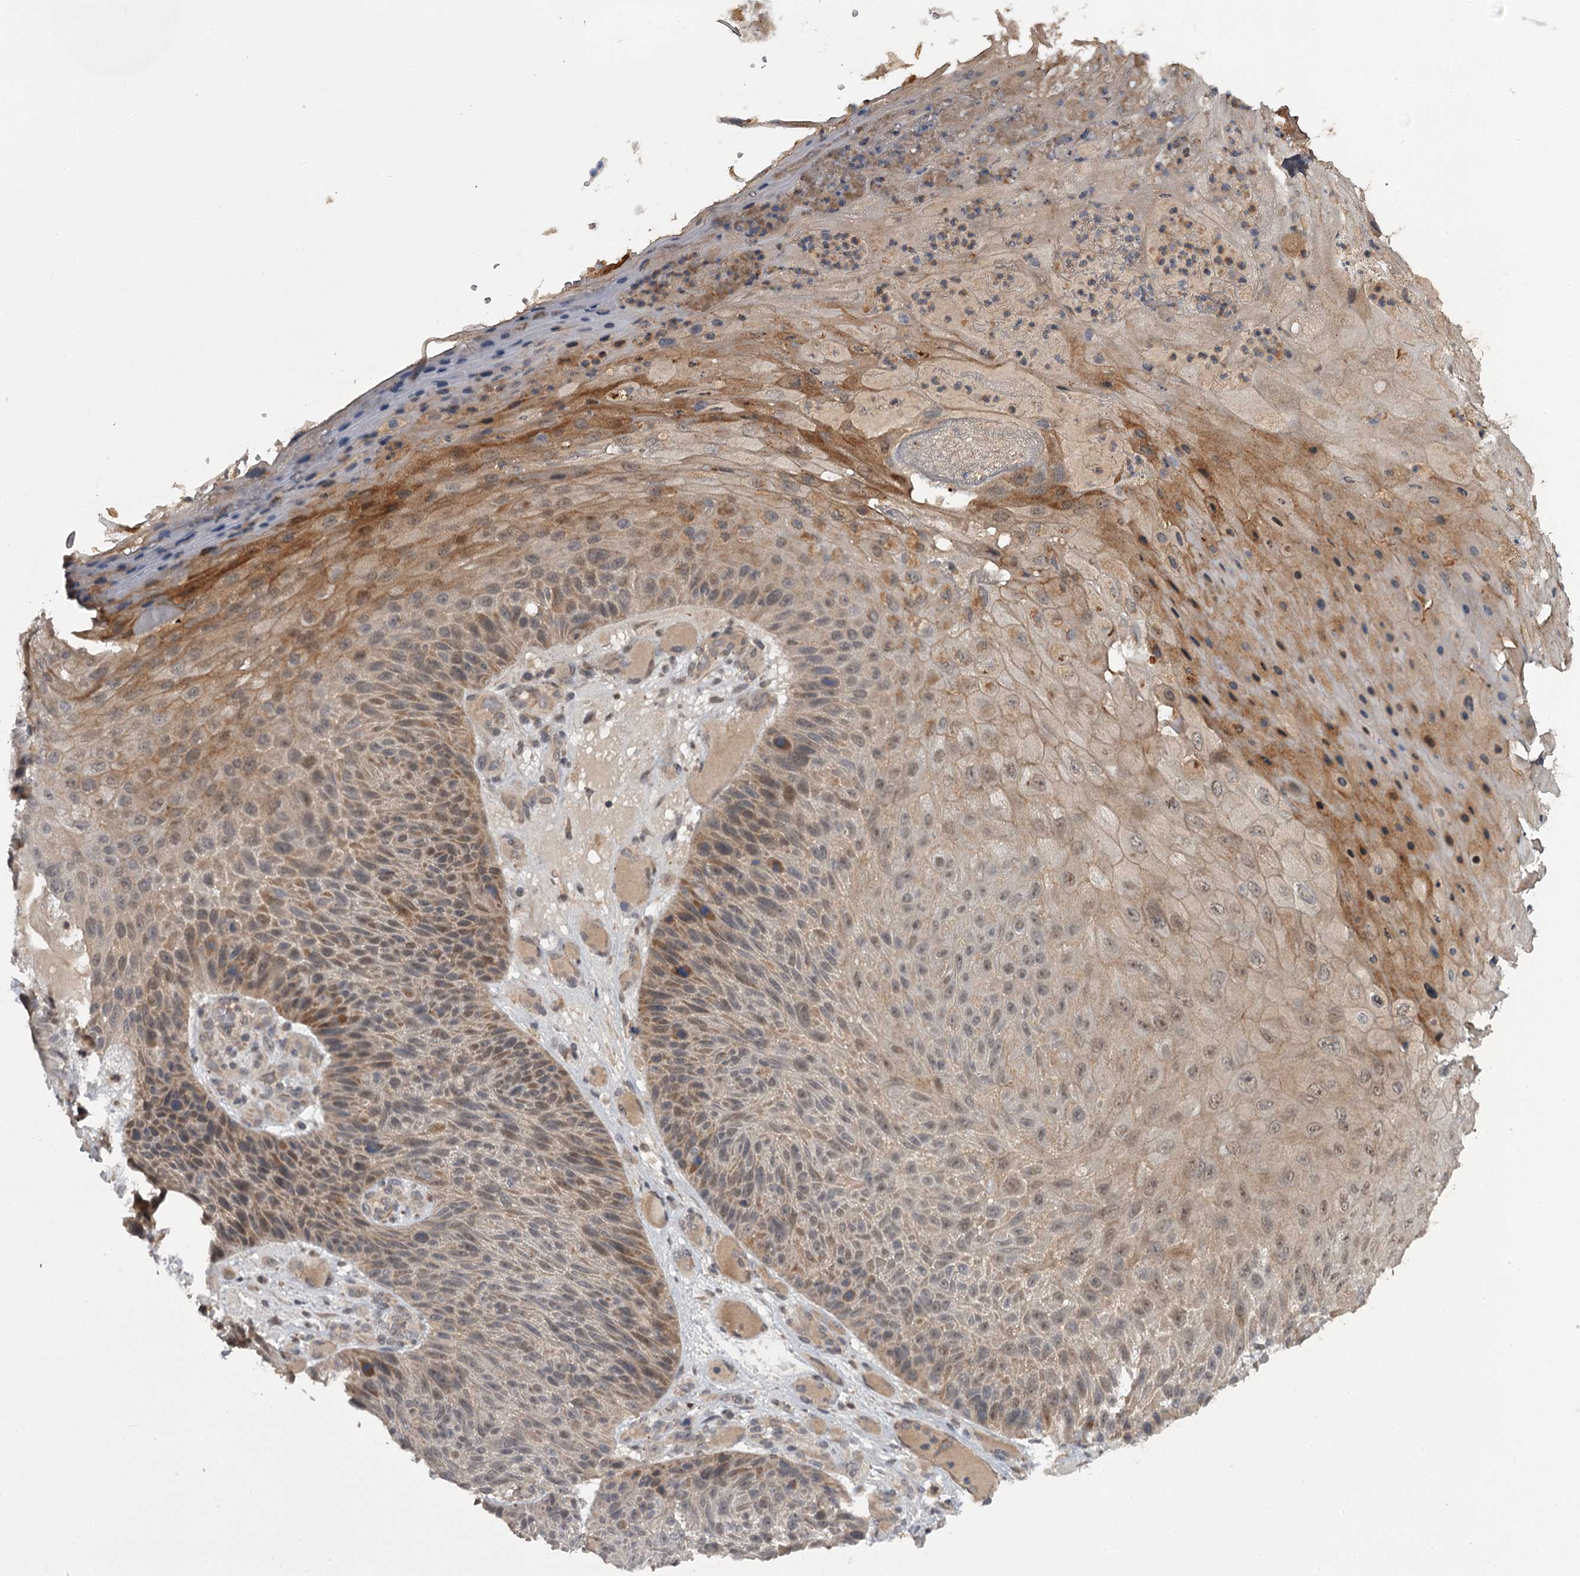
{"staining": {"intensity": "moderate", "quantity": "25%-75%", "location": "cytoplasmic/membranous,nuclear"}, "tissue": "skin cancer", "cell_type": "Tumor cells", "image_type": "cancer", "snomed": [{"axis": "morphology", "description": "Squamous cell carcinoma, NOS"}, {"axis": "topography", "description": "Skin"}], "caption": "Protein staining of skin cancer (squamous cell carcinoma) tissue displays moderate cytoplasmic/membranous and nuclear expression in about 25%-75% of tumor cells.", "gene": "CWF19L2", "patient": {"sex": "female", "age": 88}}